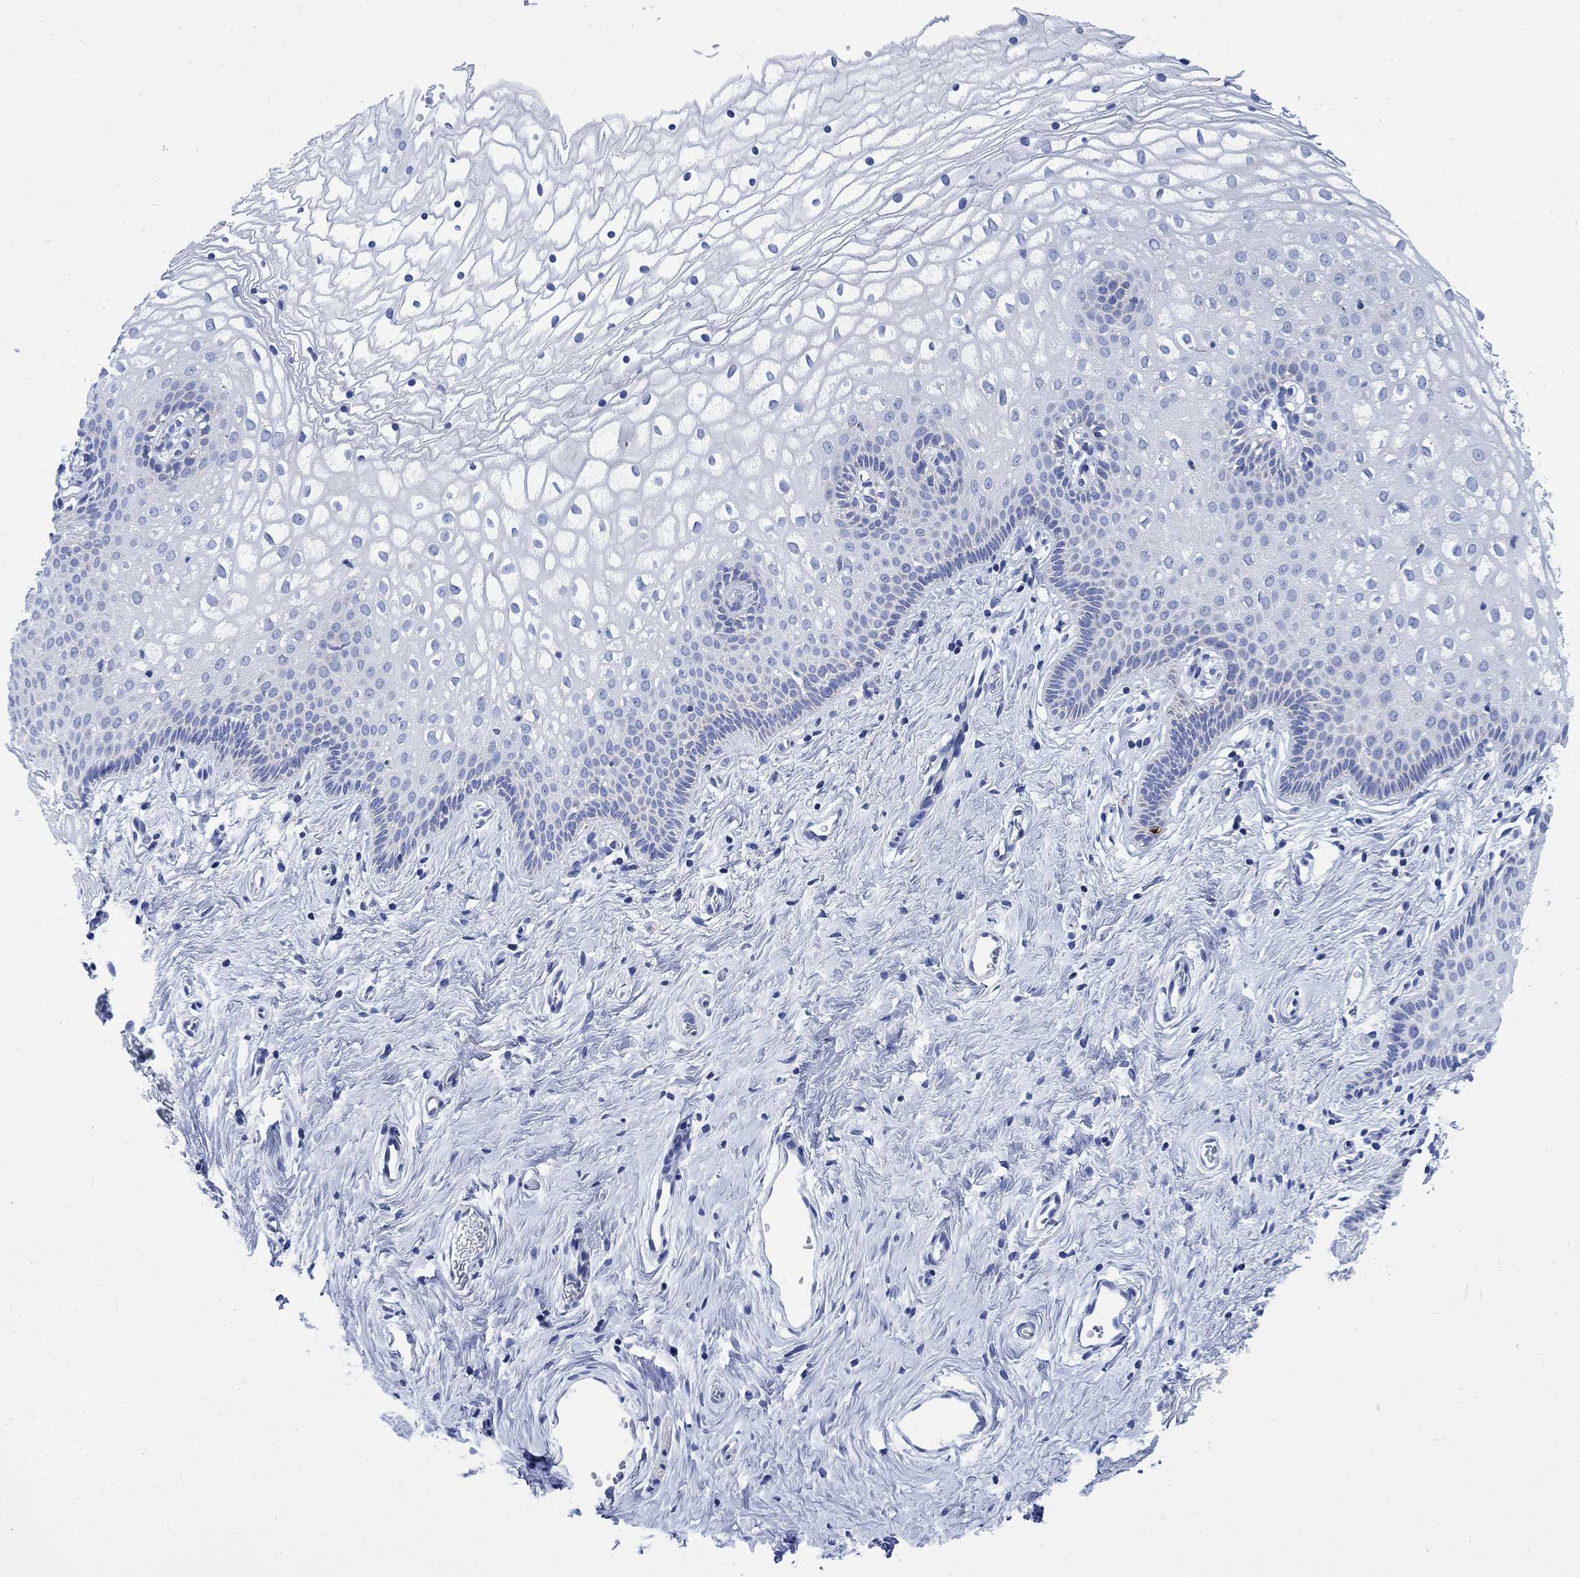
{"staining": {"intensity": "negative", "quantity": "none", "location": "none"}, "tissue": "vagina", "cell_type": "Squamous epithelial cells", "image_type": "normal", "snomed": [{"axis": "morphology", "description": "Normal tissue, NOS"}, {"axis": "topography", "description": "Vagina"}], "caption": "Squamous epithelial cells show no significant staining in unremarkable vagina.", "gene": "CPLX1", "patient": {"sex": "female", "age": 36}}